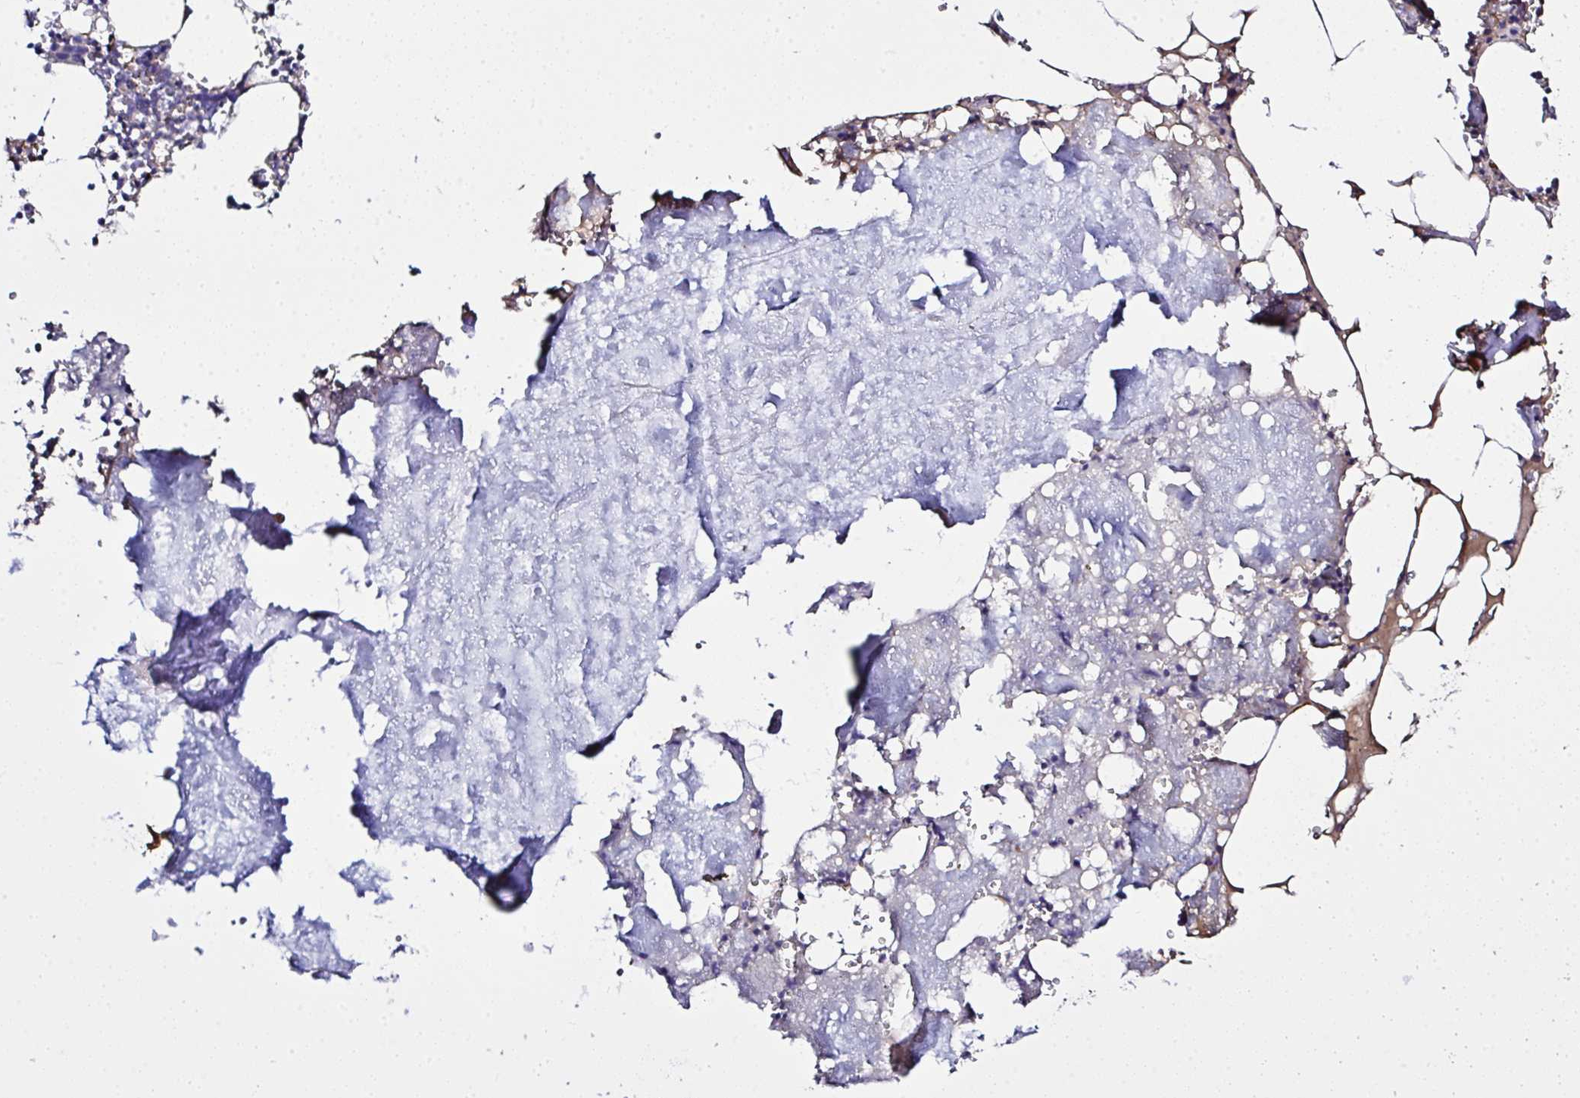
{"staining": {"intensity": "strong", "quantity": "<25%", "location": "cytoplasmic/membranous"}, "tissue": "bone marrow", "cell_type": "Hematopoietic cells", "image_type": "normal", "snomed": [{"axis": "morphology", "description": "Normal tissue, NOS"}, {"axis": "topography", "description": "Bone marrow"}], "caption": "This image demonstrates normal bone marrow stained with immunohistochemistry to label a protein in brown. The cytoplasmic/membranous of hematopoietic cells show strong positivity for the protein. Nuclei are counter-stained blue.", "gene": "ZNF813", "patient": {"sex": "male", "age": 54}}